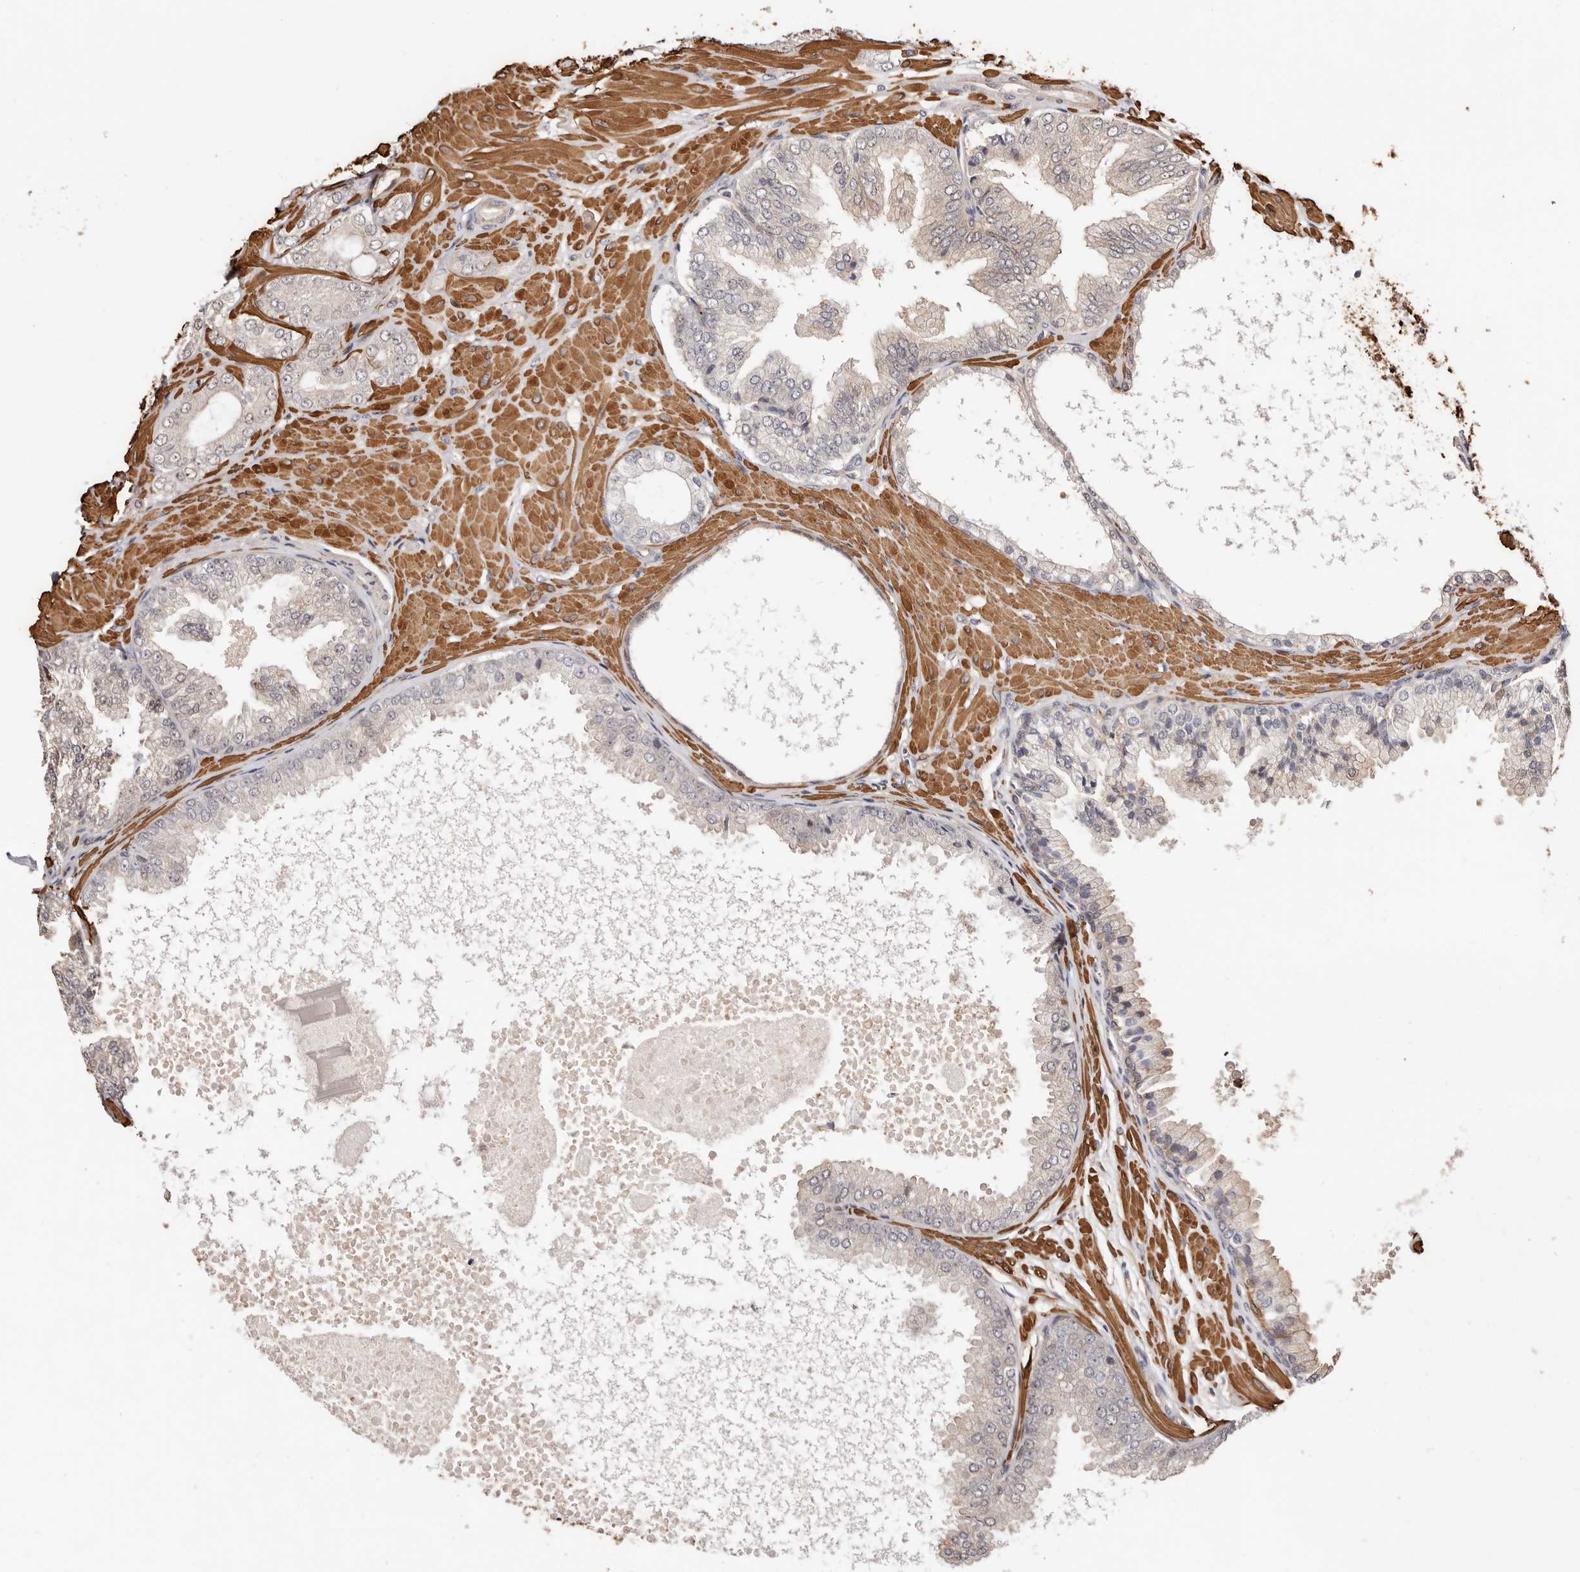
{"staining": {"intensity": "negative", "quantity": "none", "location": "none"}, "tissue": "prostate cancer", "cell_type": "Tumor cells", "image_type": "cancer", "snomed": [{"axis": "morphology", "description": "Adenocarcinoma, Low grade"}, {"axis": "topography", "description": "Prostate"}], "caption": "Protein analysis of prostate cancer displays no significant expression in tumor cells.", "gene": "TRIP13", "patient": {"sex": "male", "age": 63}}